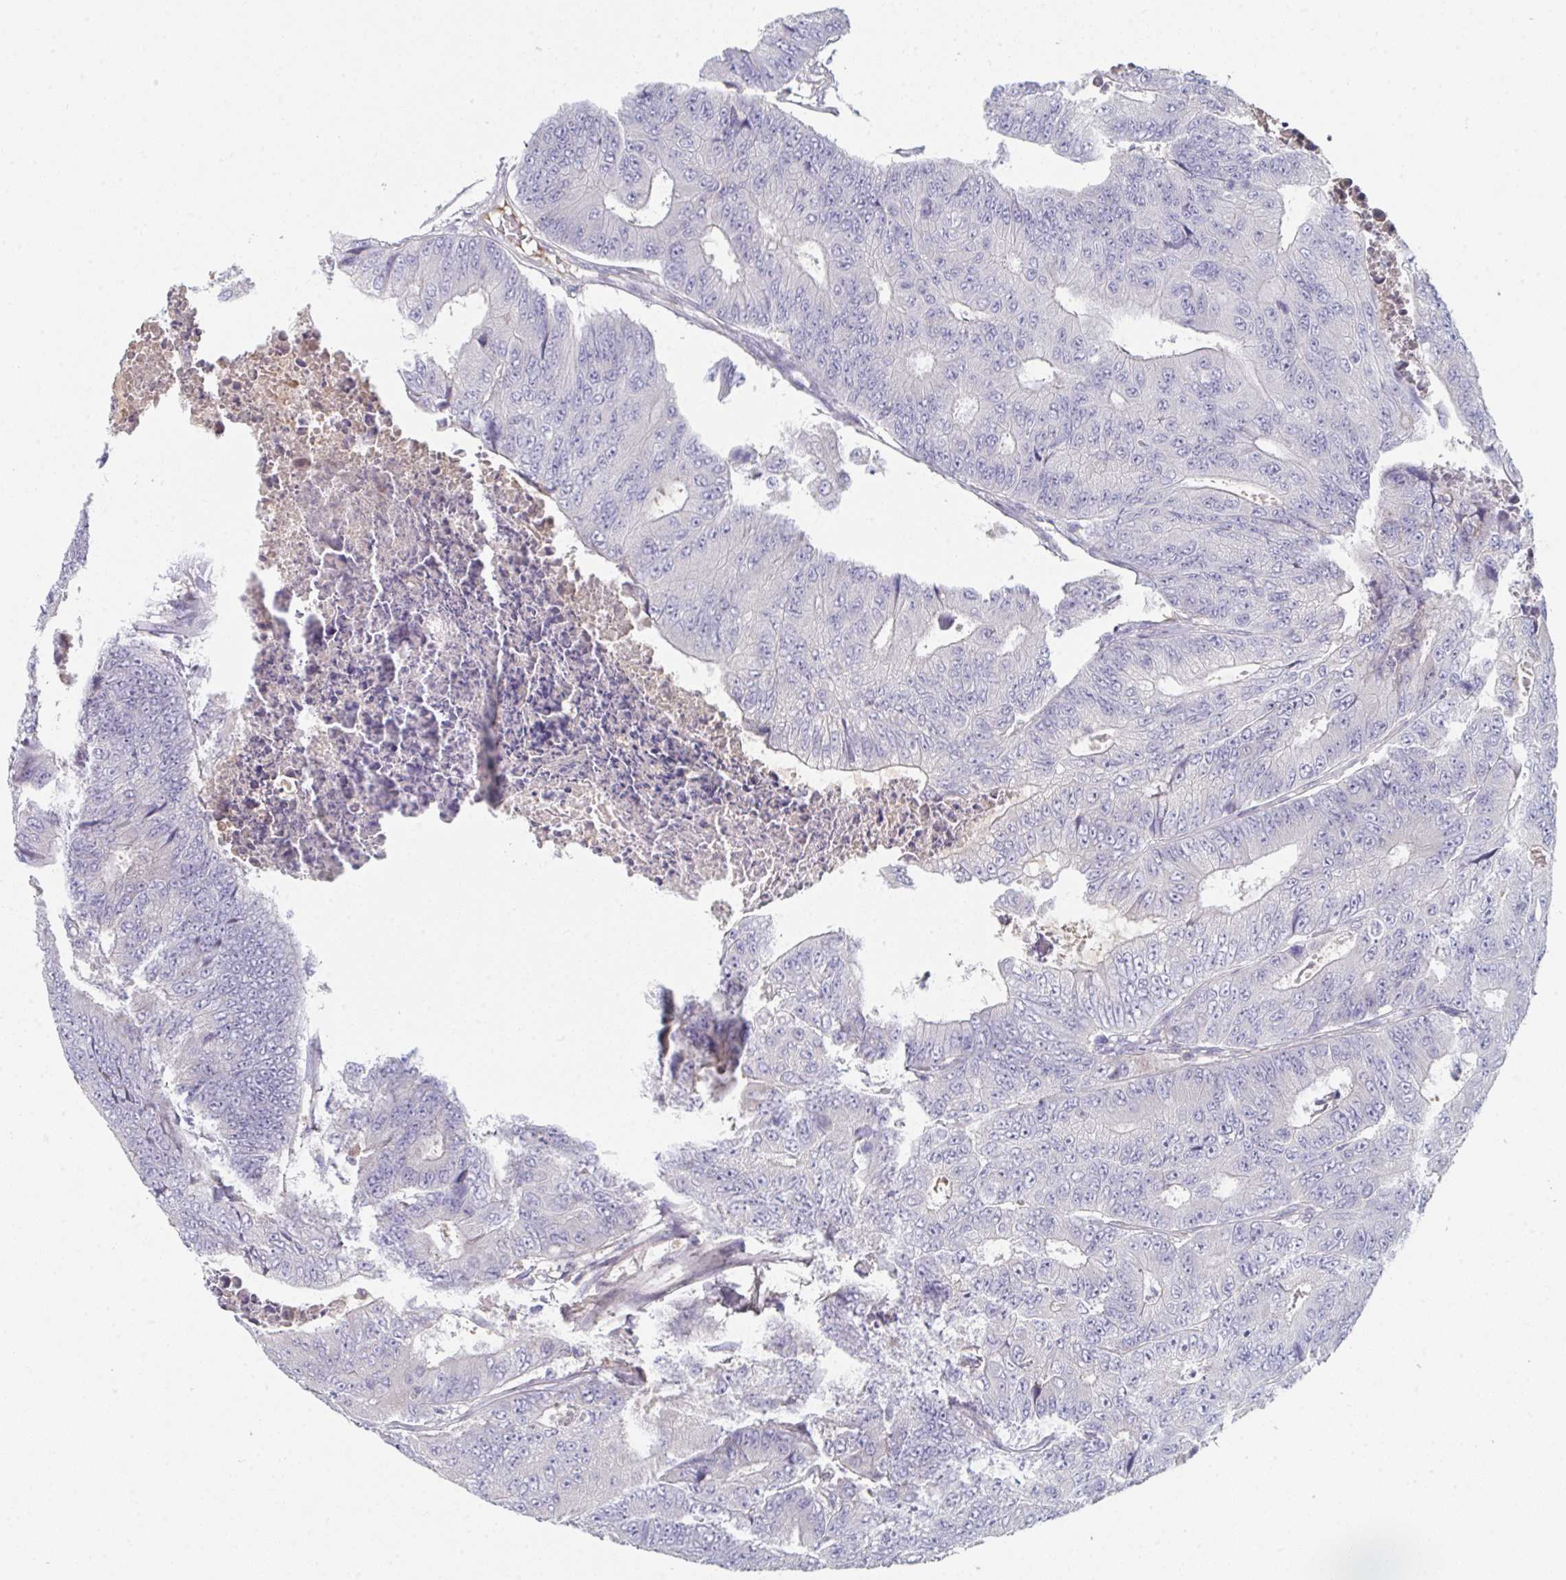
{"staining": {"intensity": "negative", "quantity": "none", "location": "none"}, "tissue": "colorectal cancer", "cell_type": "Tumor cells", "image_type": "cancer", "snomed": [{"axis": "morphology", "description": "Adenocarcinoma, NOS"}, {"axis": "topography", "description": "Colon"}], "caption": "A histopathology image of human colorectal cancer is negative for staining in tumor cells.", "gene": "HGFAC", "patient": {"sex": "female", "age": 48}}